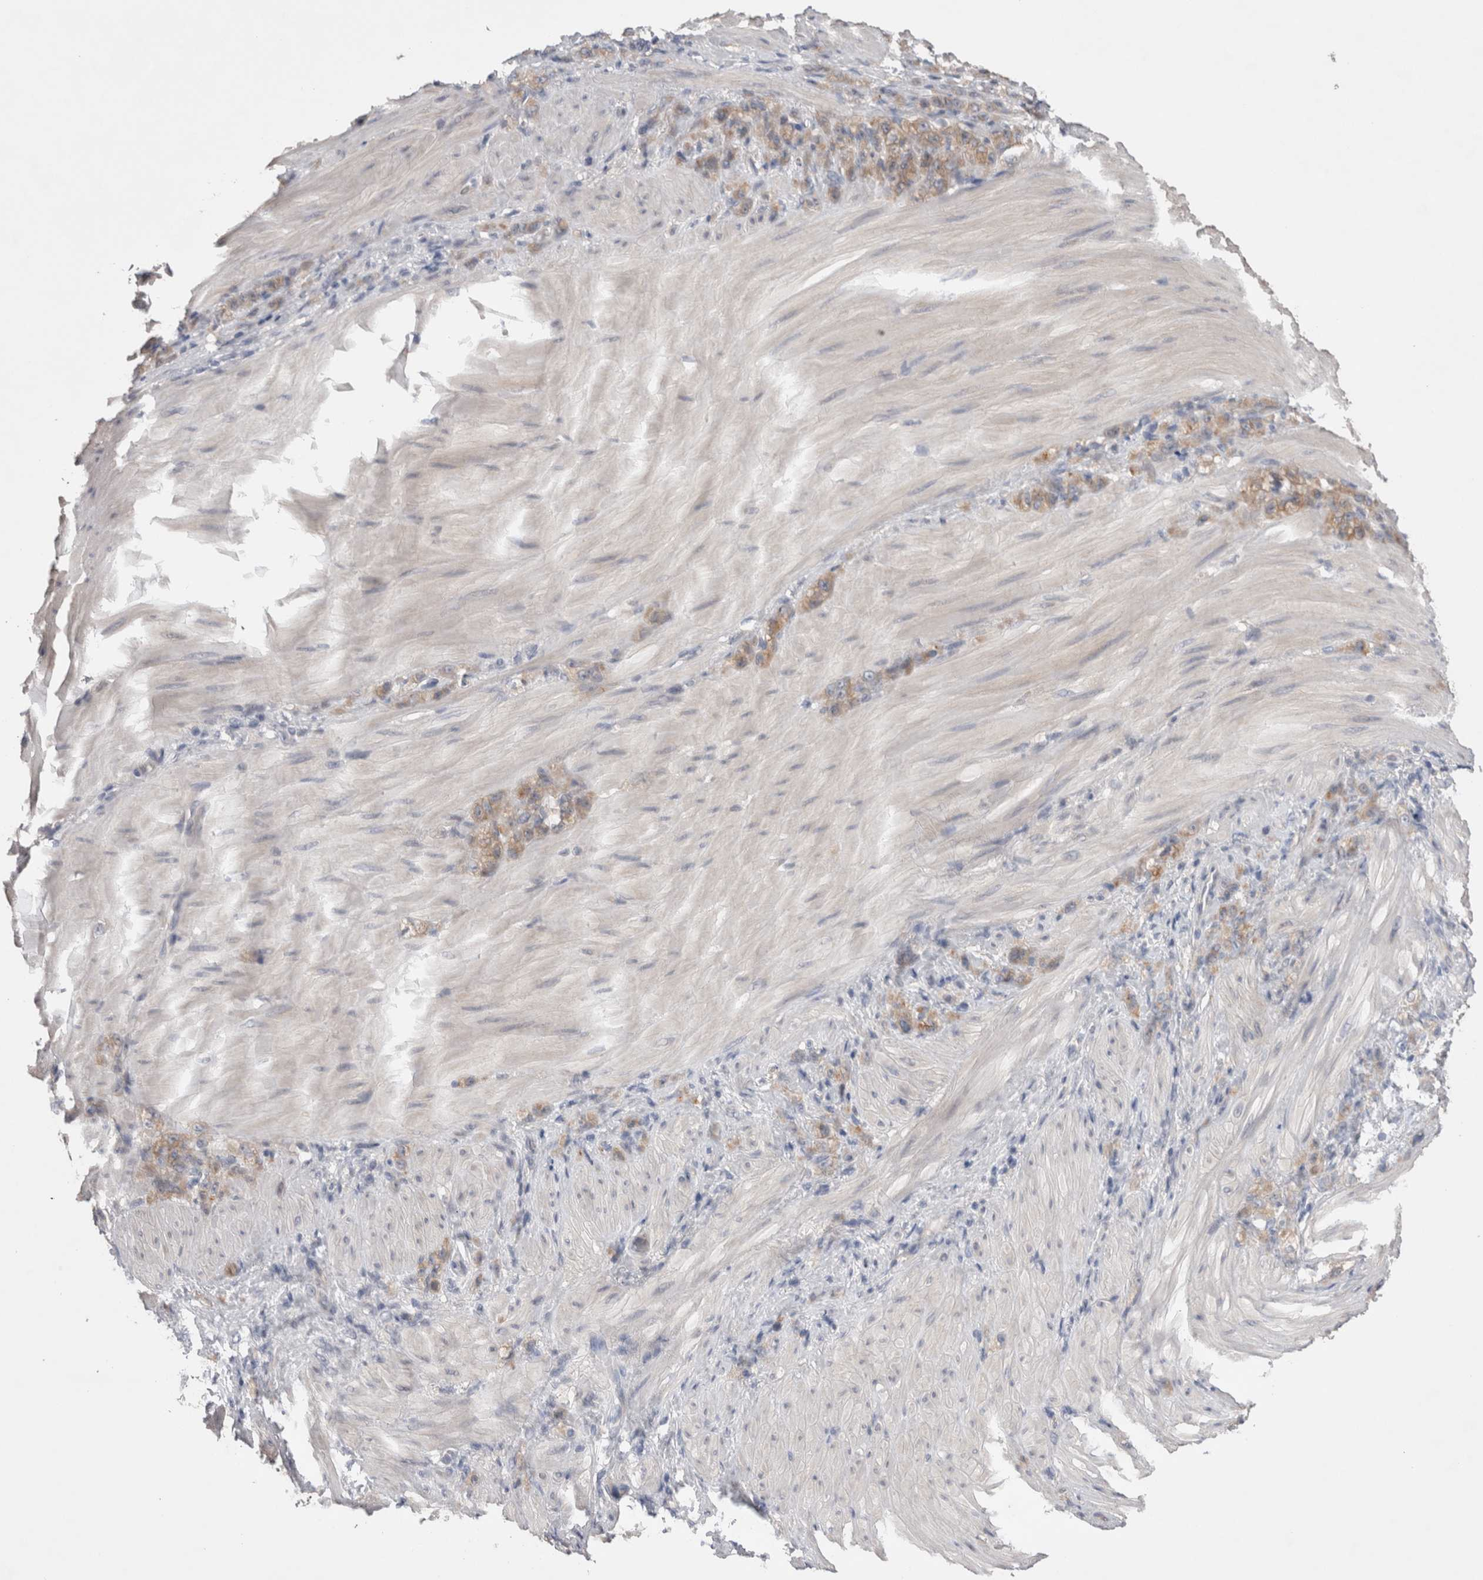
{"staining": {"intensity": "moderate", "quantity": ">75%", "location": "cytoplasmic/membranous"}, "tissue": "stomach cancer", "cell_type": "Tumor cells", "image_type": "cancer", "snomed": [{"axis": "morphology", "description": "Normal tissue, NOS"}, {"axis": "morphology", "description": "Adenocarcinoma, NOS"}, {"axis": "topography", "description": "Stomach"}], "caption": "A brown stain labels moderate cytoplasmic/membranous staining of a protein in adenocarcinoma (stomach) tumor cells.", "gene": "OTOR", "patient": {"sex": "male", "age": 82}}